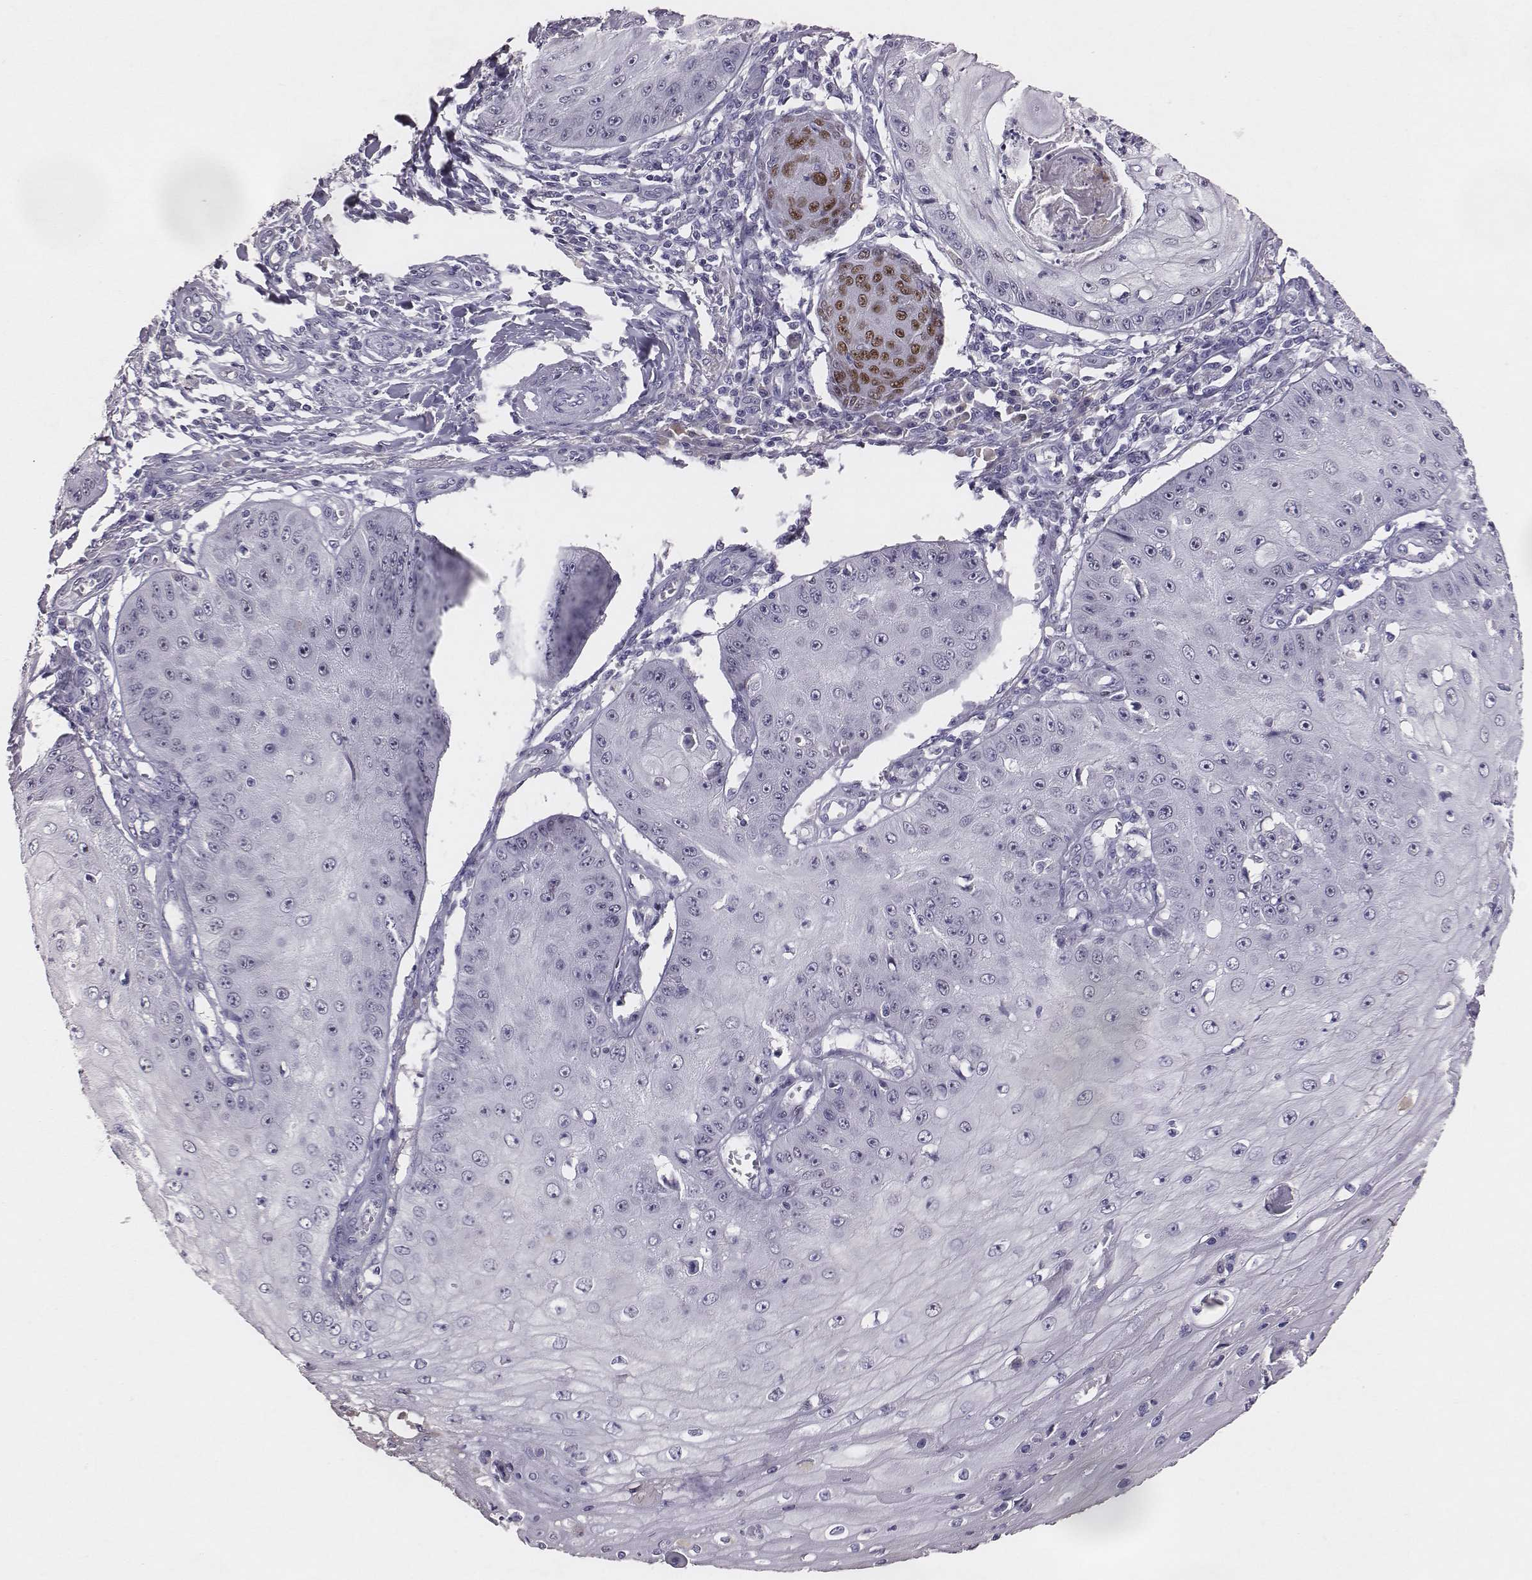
{"staining": {"intensity": "moderate", "quantity": "<25%", "location": "nuclear"}, "tissue": "skin cancer", "cell_type": "Tumor cells", "image_type": "cancer", "snomed": [{"axis": "morphology", "description": "Squamous cell carcinoma, NOS"}, {"axis": "topography", "description": "Skin"}], "caption": "Human skin squamous cell carcinoma stained for a protein (brown) displays moderate nuclear positive positivity in about <25% of tumor cells.", "gene": "EN1", "patient": {"sex": "male", "age": 70}}